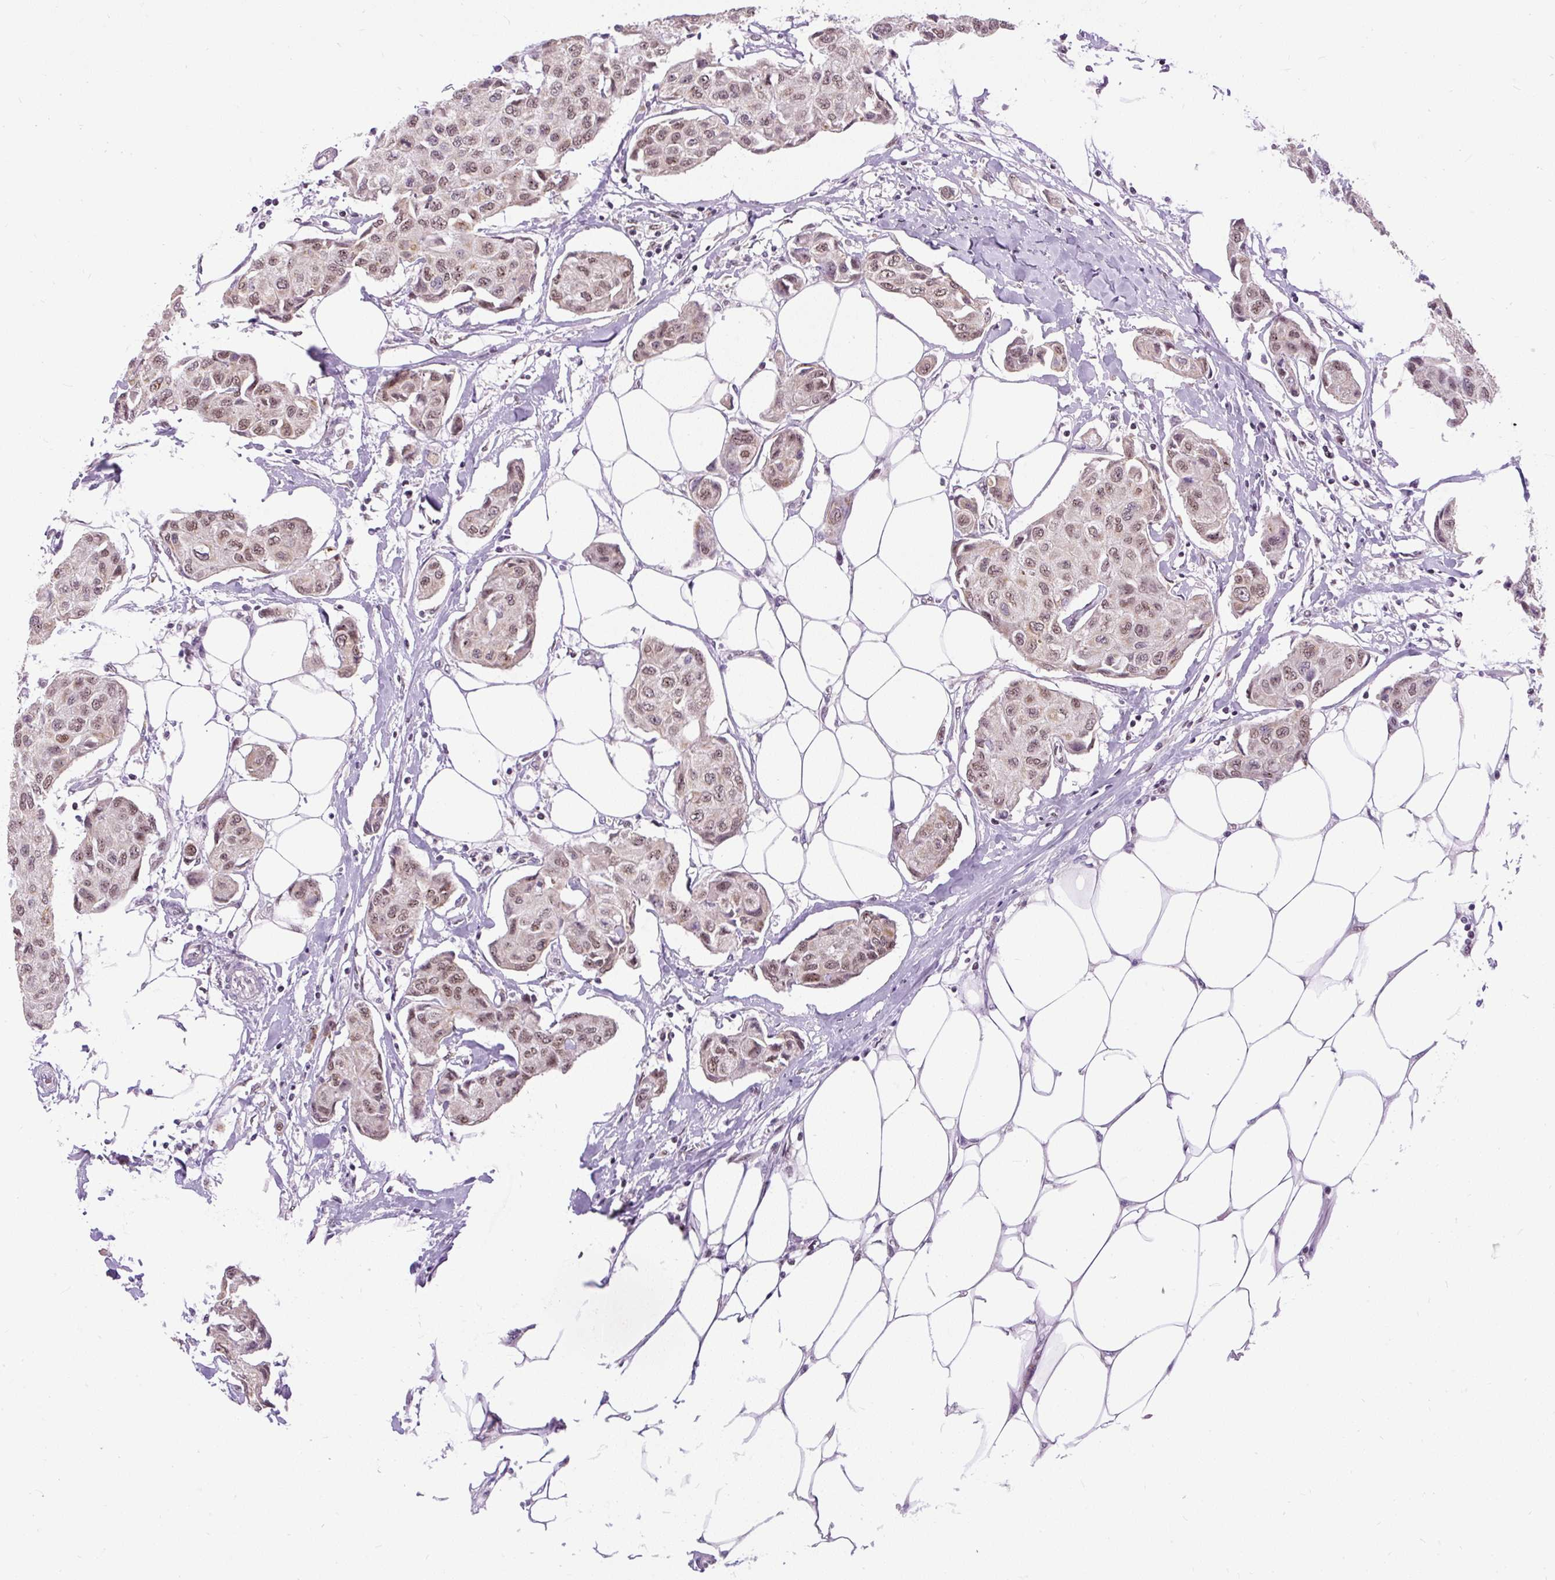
{"staining": {"intensity": "moderate", "quantity": ">75%", "location": "nuclear"}, "tissue": "breast cancer", "cell_type": "Tumor cells", "image_type": "cancer", "snomed": [{"axis": "morphology", "description": "Duct carcinoma"}, {"axis": "topography", "description": "Breast"}, {"axis": "topography", "description": "Lymph node"}], "caption": "DAB (3,3'-diaminobenzidine) immunohistochemical staining of human invasive ductal carcinoma (breast) exhibits moderate nuclear protein positivity in about >75% of tumor cells.", "gene": "ZNF672", "patient": {"sex": "female", "age": 80}}